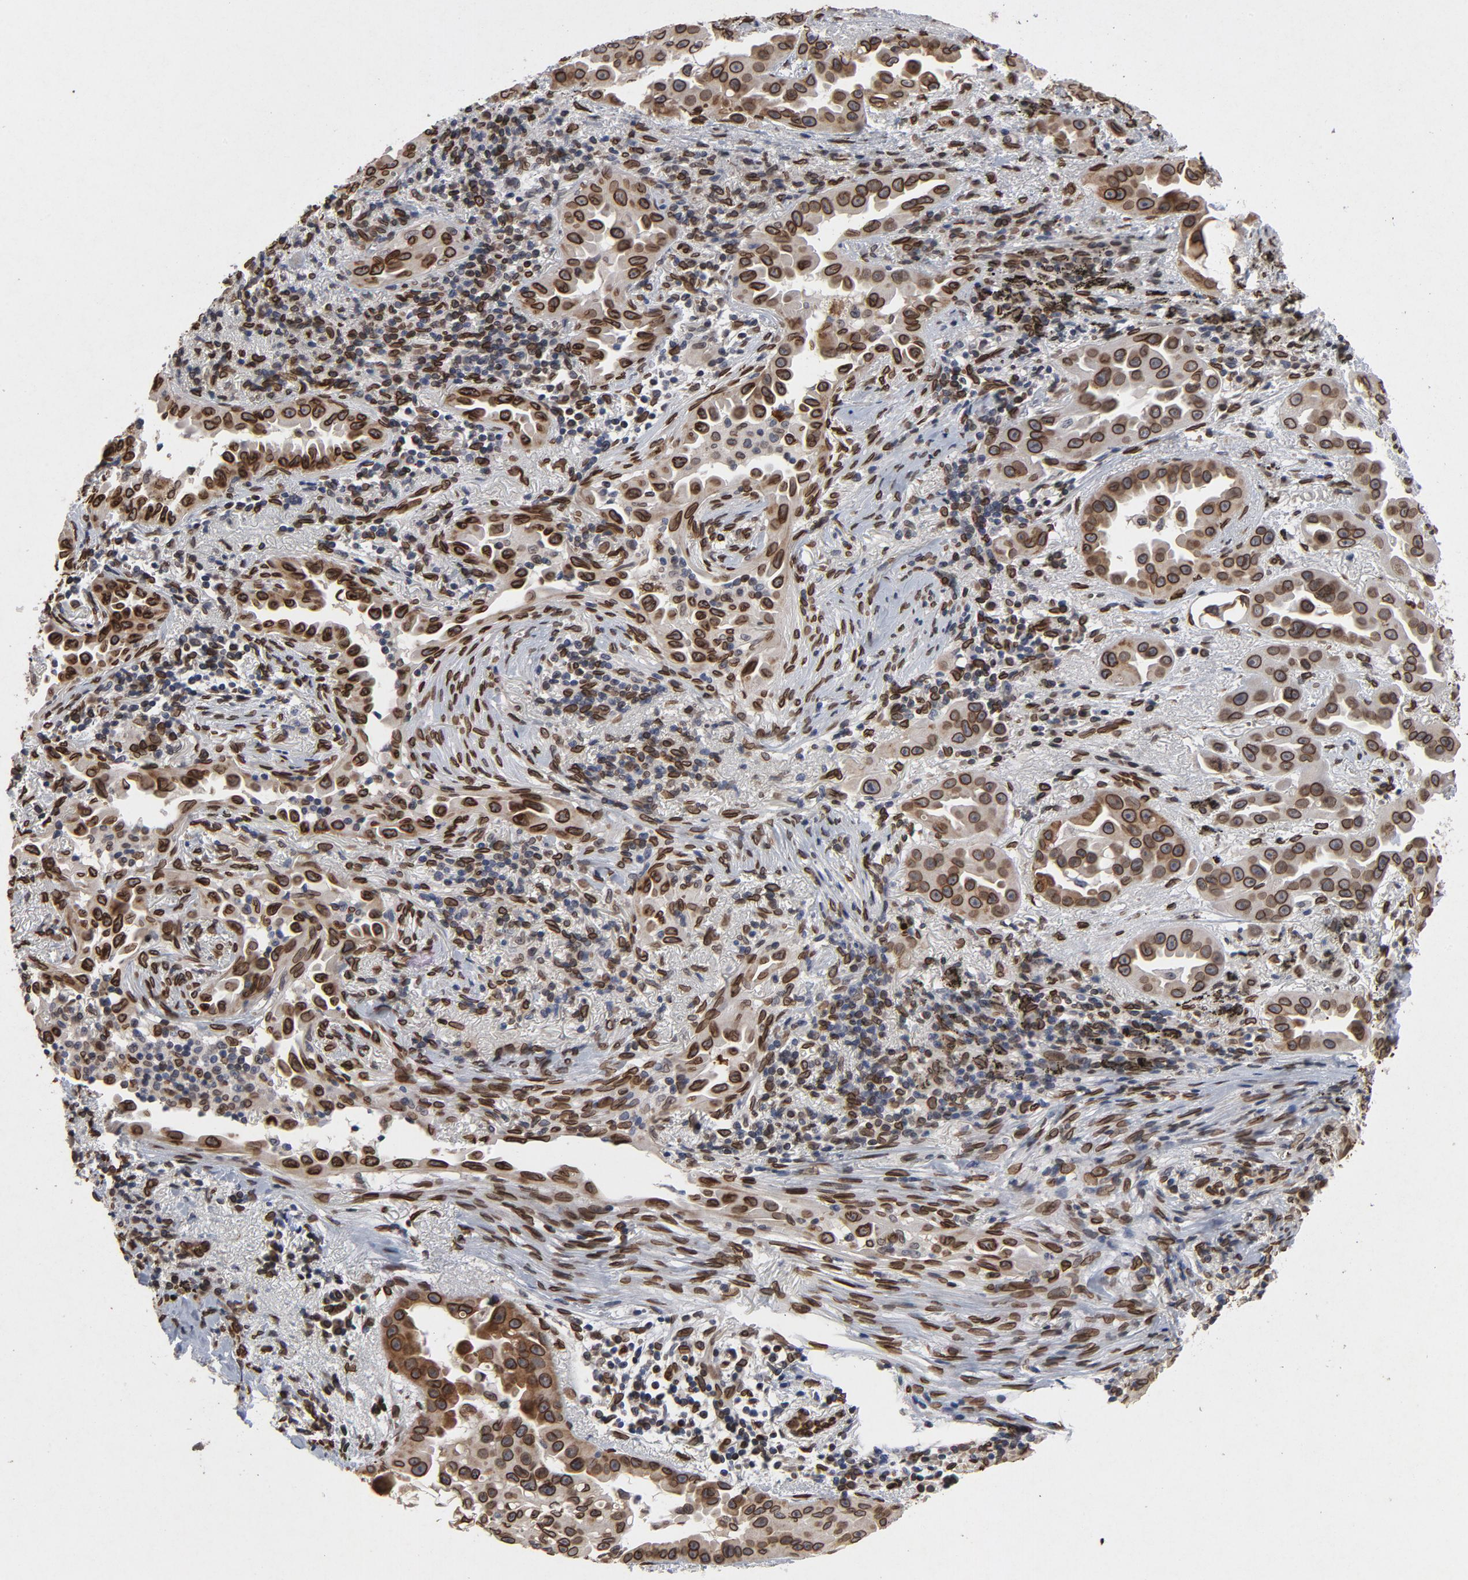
{"staining": {"intensity": "strong", "quantity": ">75%", "location": "cytoplasmic/membranous,nuclear"}, "tissue": "lung cancer", "cell_type": "Tumor cells", "image_type": "cancer", "snomed": [{"axis": "morphology", "description": "Normal tissue, NOS"}, {"axis": "morphology", "description": "Adenocarcinoma, NOS"}, {"axis": "topography", "description": "Bronchus"}], "caption": "Immunohistochemistry (IHC) (DAB) staining of human lung cancer (adenocarcinoma) reveals strong cytoplasmic/membranous and nuclear protein expression in approximately >75% of tumor cells. Using DAB (3,3'-diaminobenzidine) (brown) and hematoxylin (blue) stains, captured at high magnification using brightfield microscopy.", "gene": "LMNA", "patient": {"sex": "male", "age": 68}}